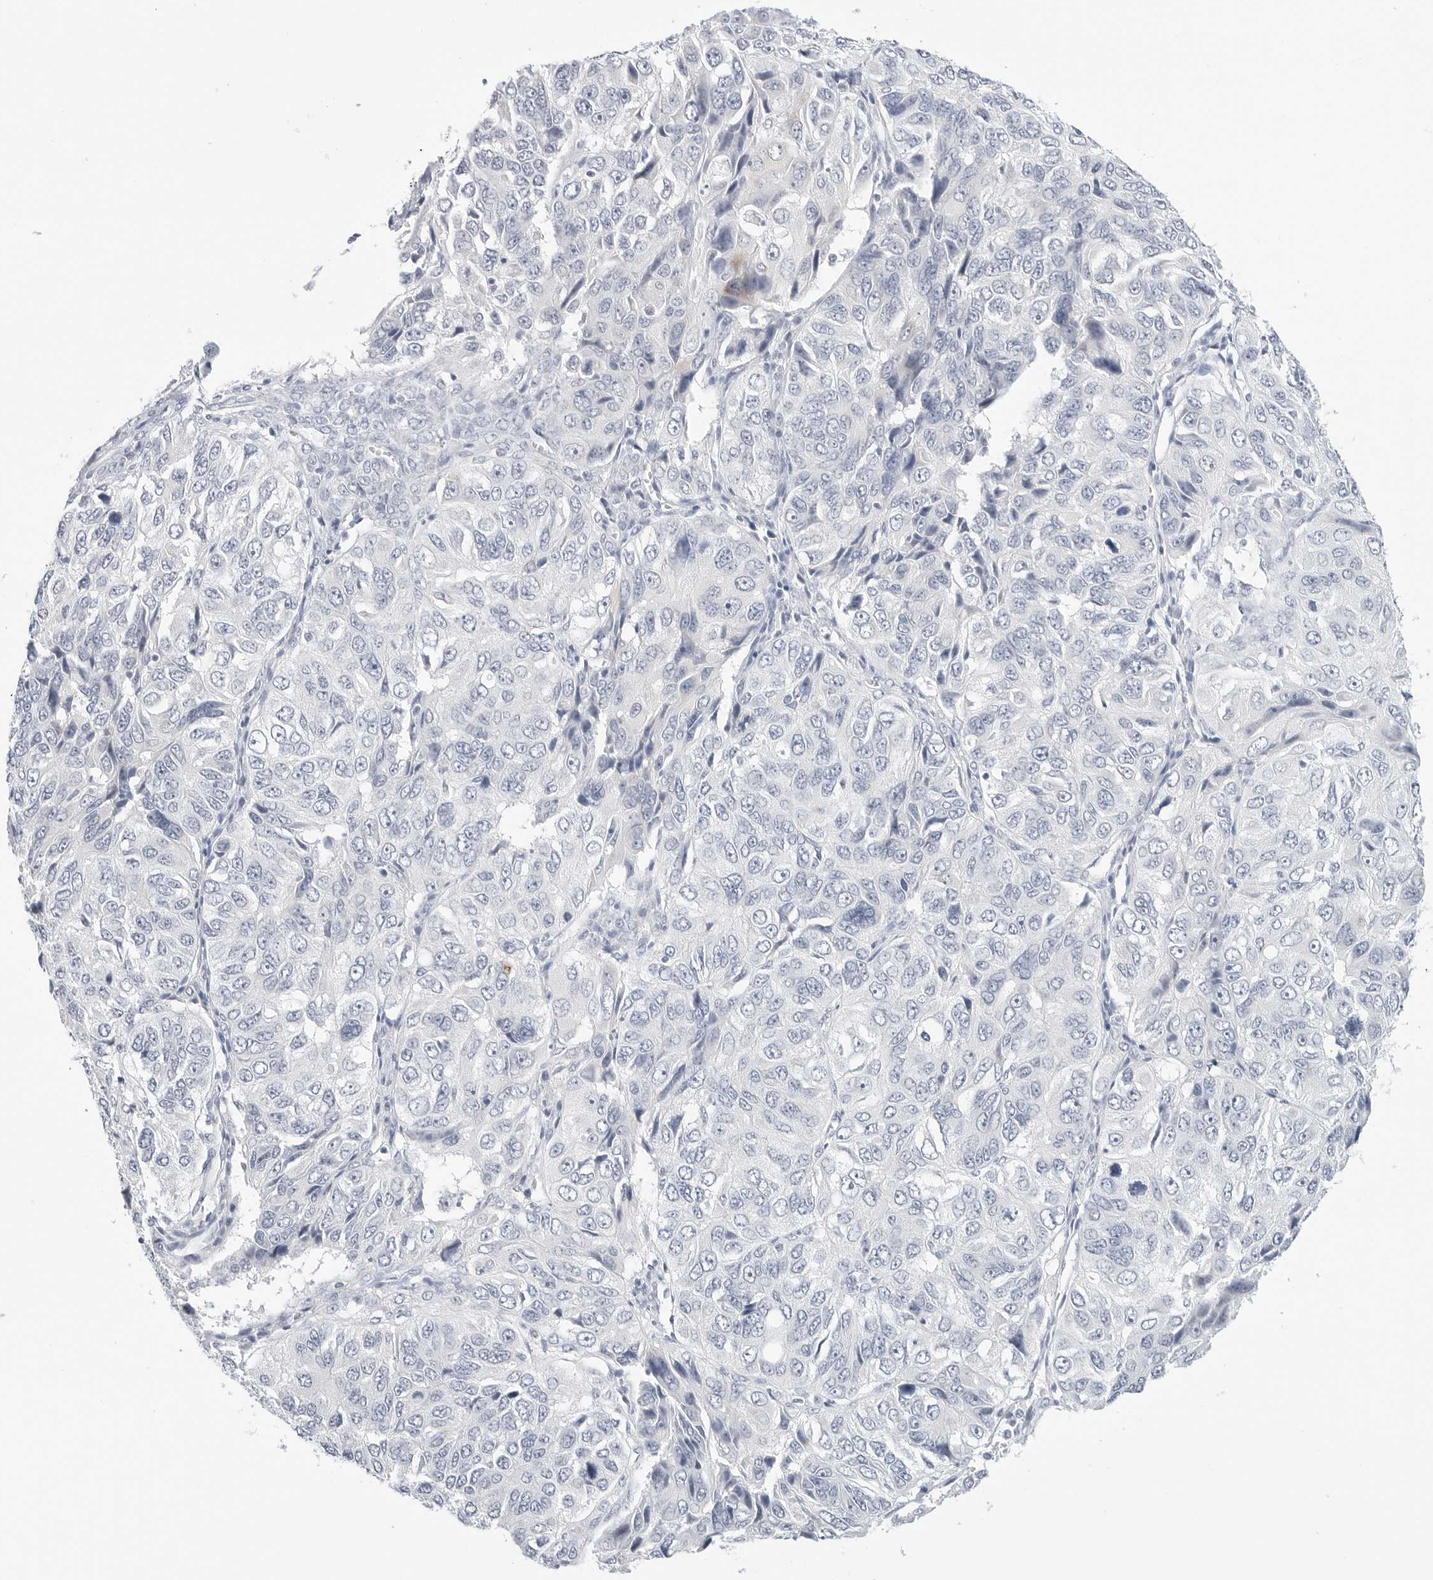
{"staining": {"intensity": "negative", "quantity": "none", "location": "none"}, "tissue": "ovarian cancer", "cell_type": "Tumor cells", "image_type": "cancer", "snomed": [{"axis": "morphology", "description": "Carcinoma, endometroid"}, {"axis": "topography", "description": "Ovary"}], "caption": "This photomicrograph is of ovarian cancer (endometroid carcinoma) stained with IHC to label a protein in brown with the nuclei are counter-stained blue. There is no positivity in tumor cells.", "gene": "HMGCS2", "patient": {"sex": "female", "age": 51}}